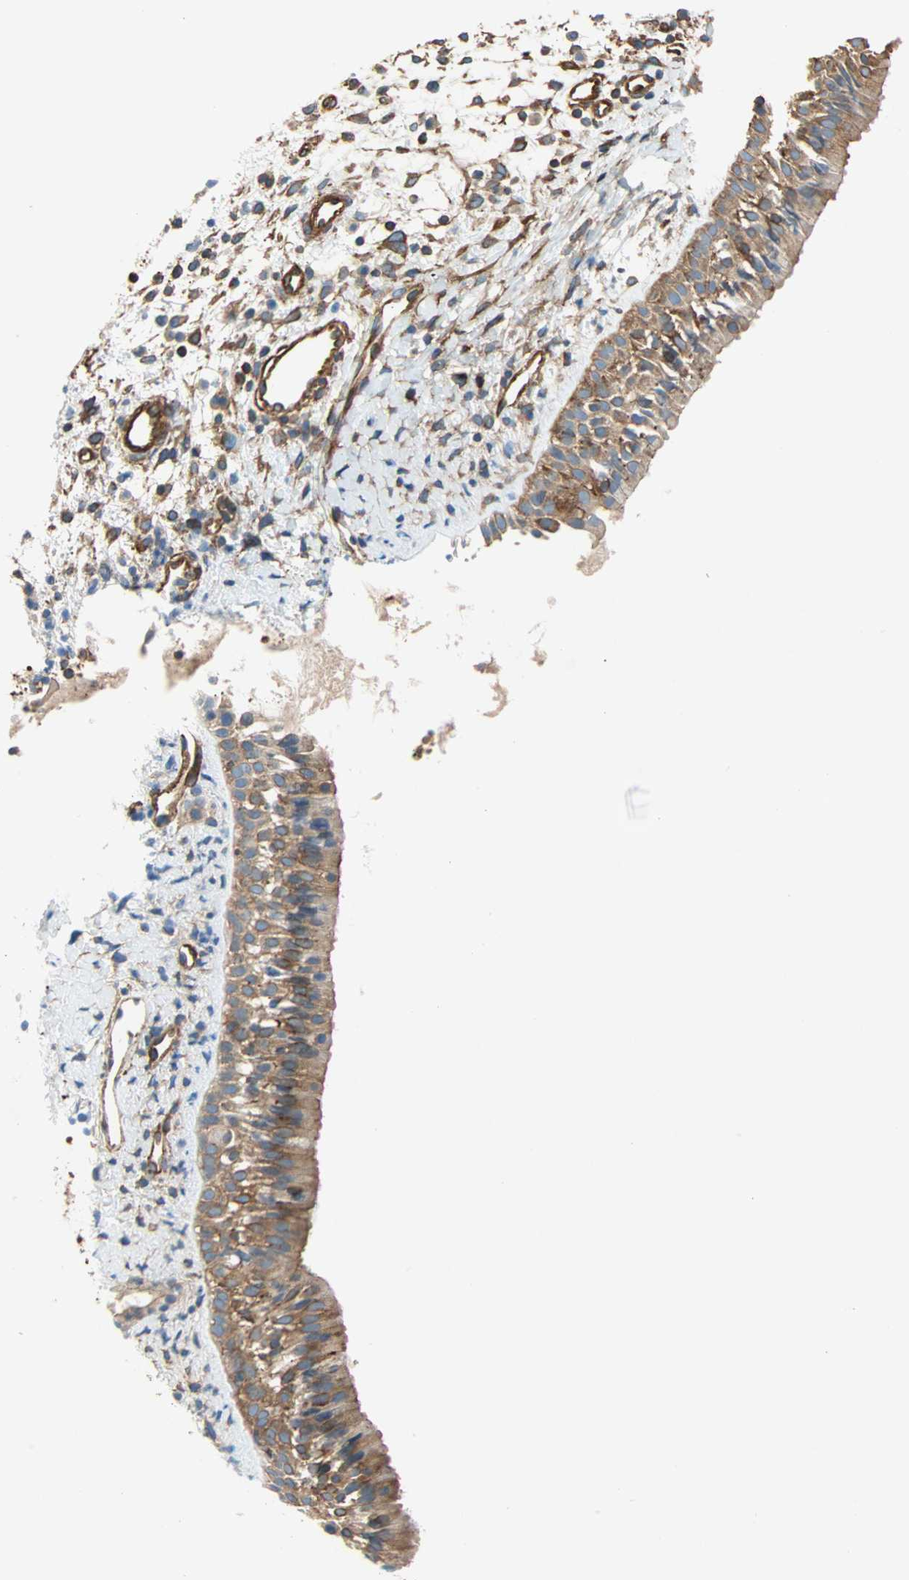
{"staining": {"intensity": "moderate", "quantity": ">75%", "location": "cytoplasmic/membranous"}, "tissue": "nasopharynx", "cell_type": "Respiratory epithelial cells", "image_type": "normal", "snomed": [{"axis": "morphology", "description": "Normal tissue, NOS"}, {"axis": "topography", "description": "Nasopharynx"}], "caption": "Protein expression analysis of benign nasopharynx demonstrates moderate cytoplasmic/membranous staining in approximately >75% of respiratory epithelial cells.", "gene": "GALNT10", "patient": {"sex": "male", "age": 22}}